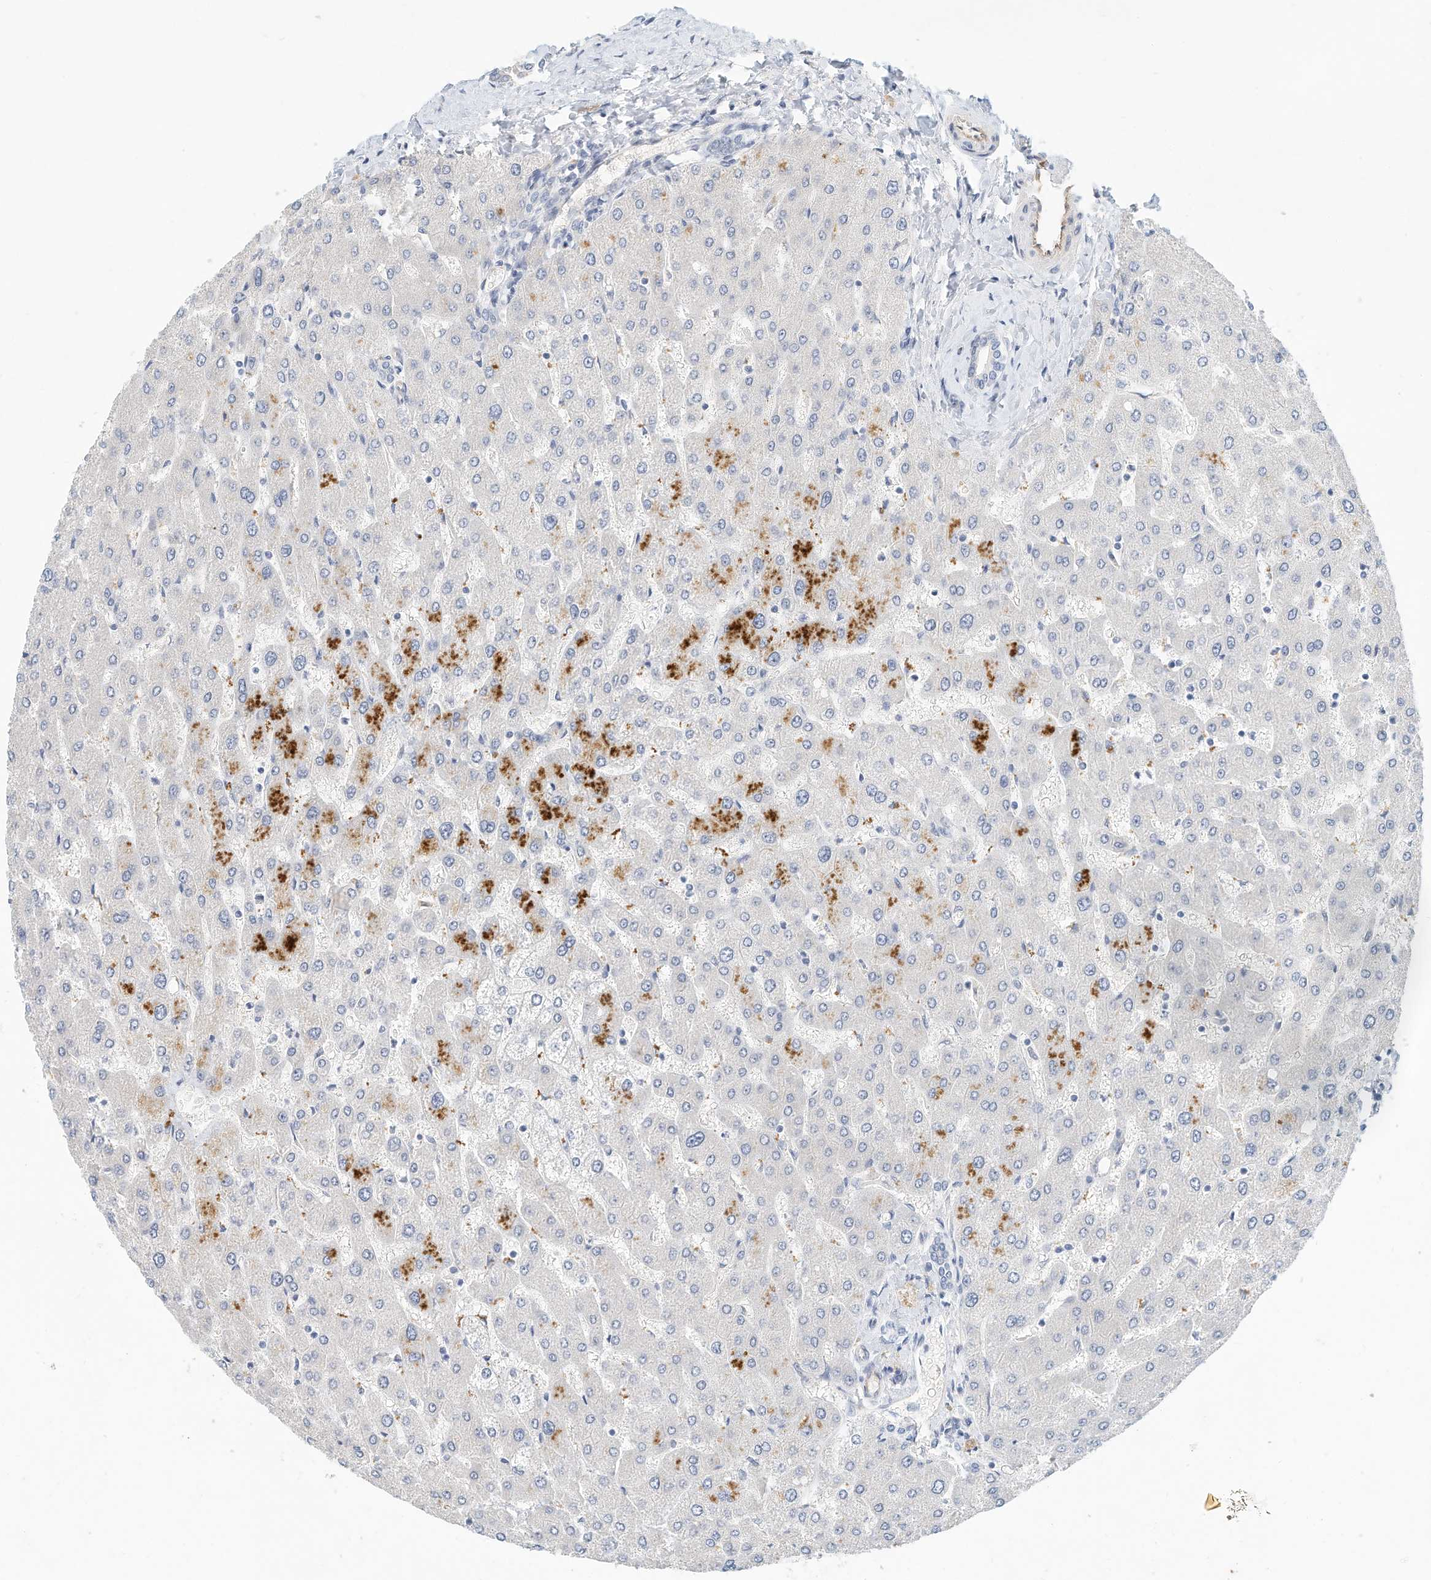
{"staining": {"intensity": "negative", "quantity": "none", "location": "none"}, "tissue": "liver", "cell_type": "Cholangiocytes", "image_type": "normal", "snomed": [{"axis": "morphology", "description": "Normal tissue, NOS"}, {"axis": "topography", "description": "Liver"}], "caption": "Cholangiocytes are negative for protein expression in unremarkable human liver. (Immunohistochemistry (ihc), brightfield microscopy, high magnification).", "gene": "ARHGAP28", "patient": {"sex": "male", "age": 55}}